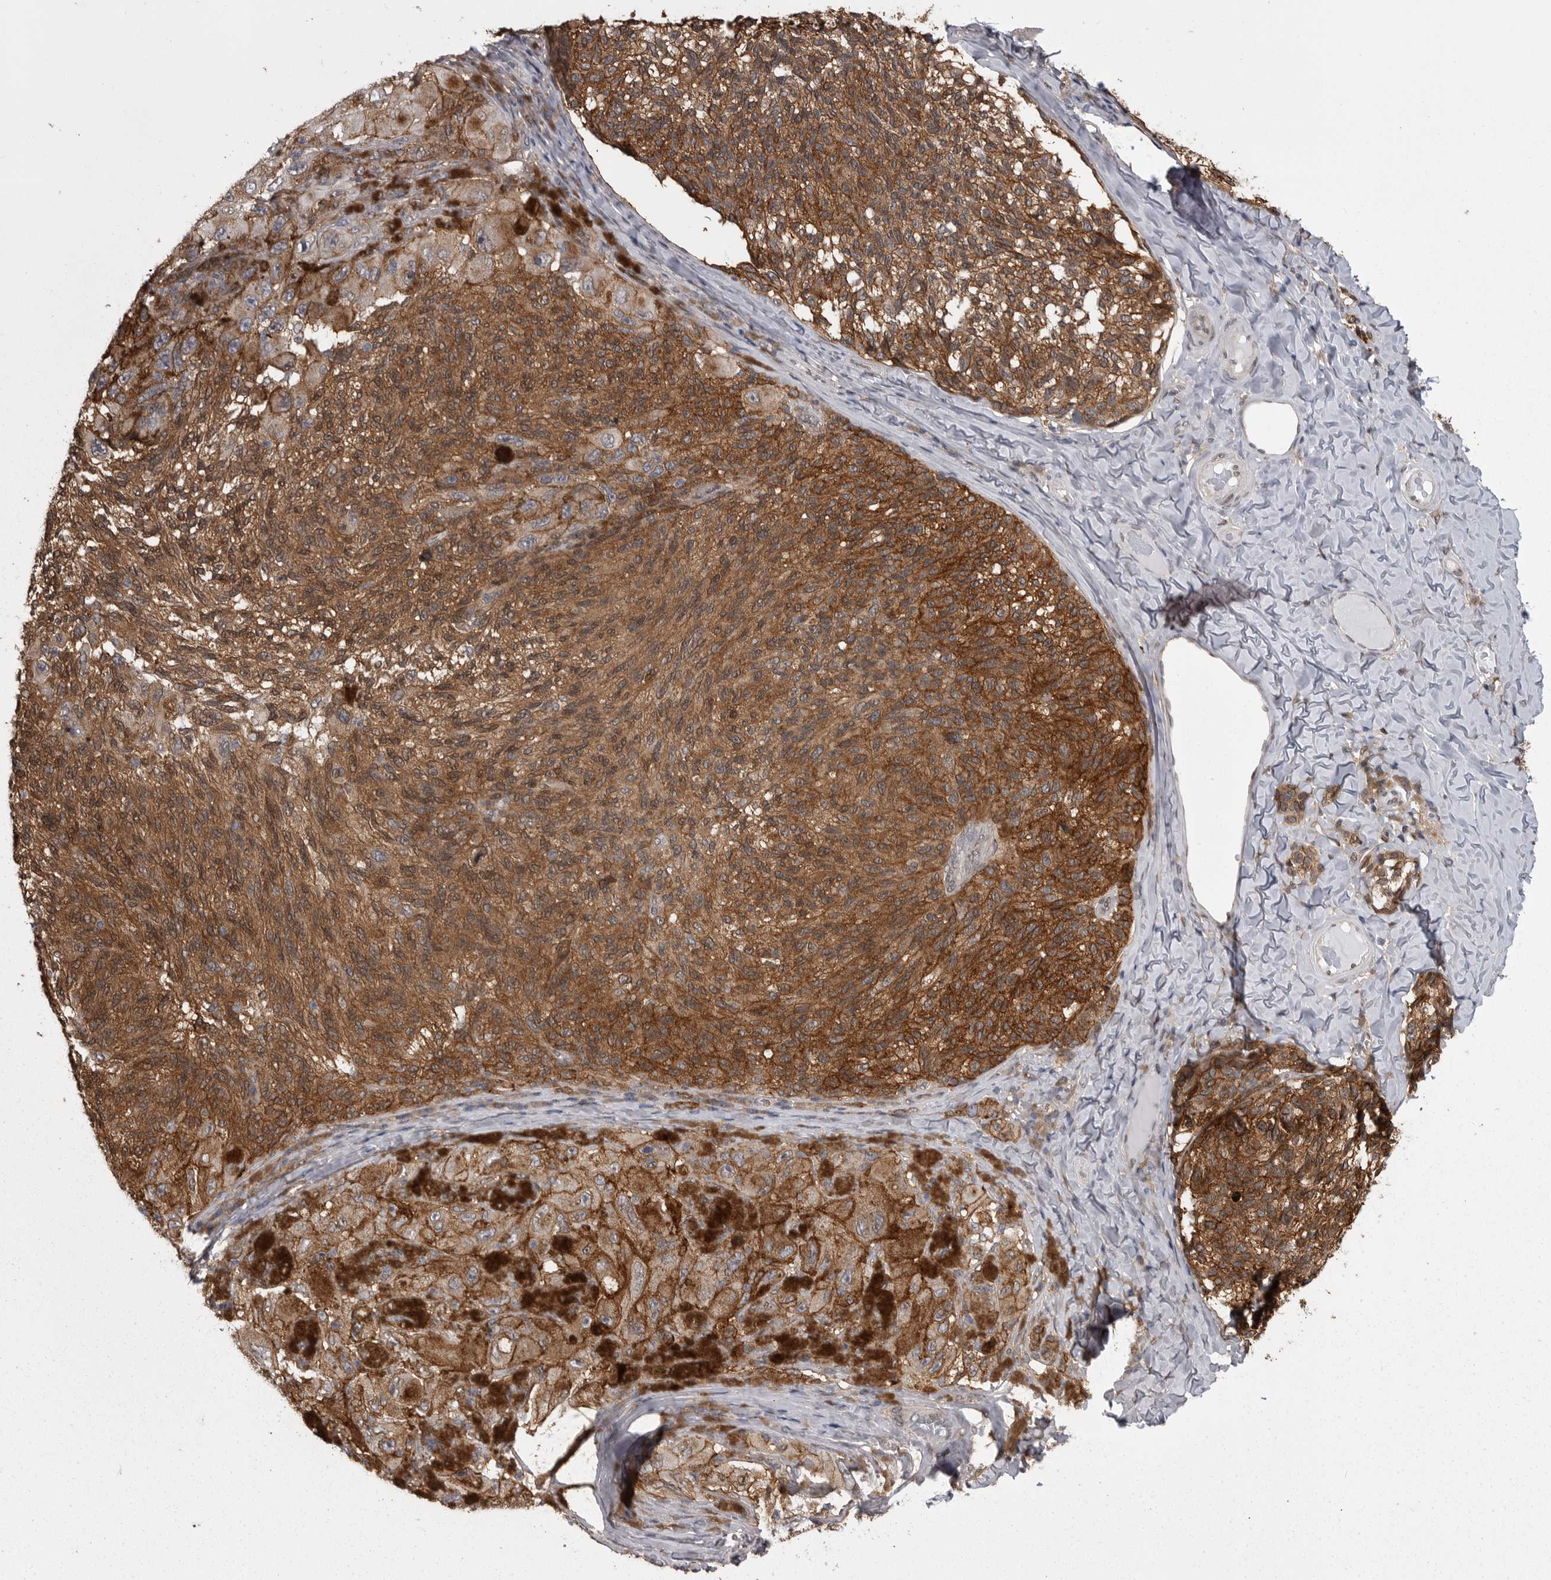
{"staining": {"intensity": "moderate", "quantity": ">75%", "location": "cytoplasmic/membranous"}, "tissue": "melanoma", "cell_type": "Tumor cells", "image_type": "cancer", "snomed": [{"axis": "morphology", "description": "Malignant melanoma, NOS"}, {"axis": "topography", "description": "Skin"}], "caption": "IHC image of melanoma stained for a protein (brown), which displays medium levels of moderate cytoplasmic/membranous positivity in about >75% of tumor cells.", "gene": "ABL1", "patient": {"sex": "female", "age": 73}}